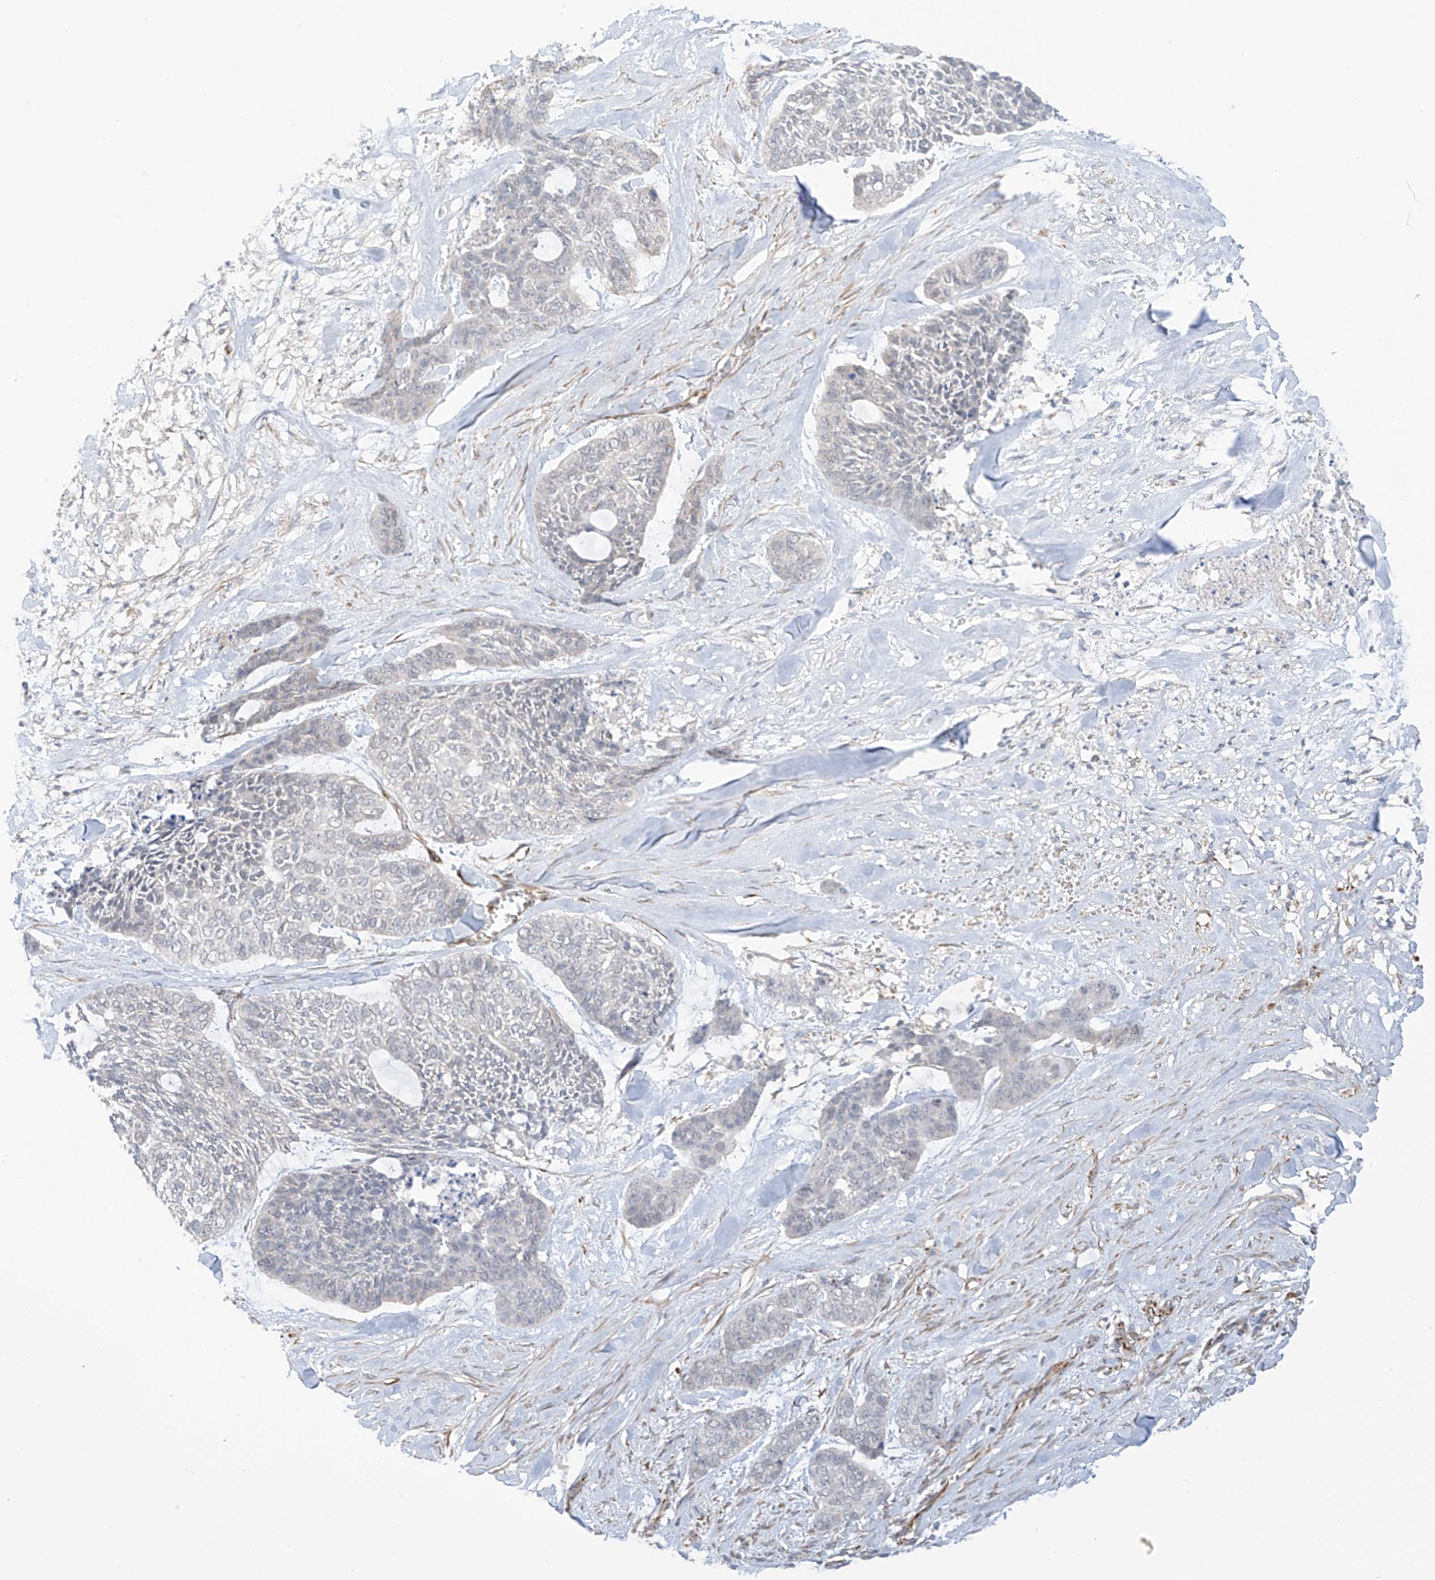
{"staining": {"intensity": "negative", "quantity": "none", "location": "none"}, "tissue": "skin cancer", "cell_type": "Tumor cells", "image_type": "cancer", "snomed": [{"axis": "morphology", "description": "Basal cell carcinoma"}, {"axis": "topography", "description": "Skin"}], "caption": "This histopathology image is of skin cancer stained with IHC to label a protein in brown with the nuclei are counter-stained blue. There is no expression in tumor cells. The staining was performed using DAB (3,3'-diaminobenzidine) to visualize the protein expression in brown, while the nuclei were stained in blue with hematoxylin (Magnification: 20x).", "gene": "HS6ST2", "patient": {"sex": "female", "age": 64}}